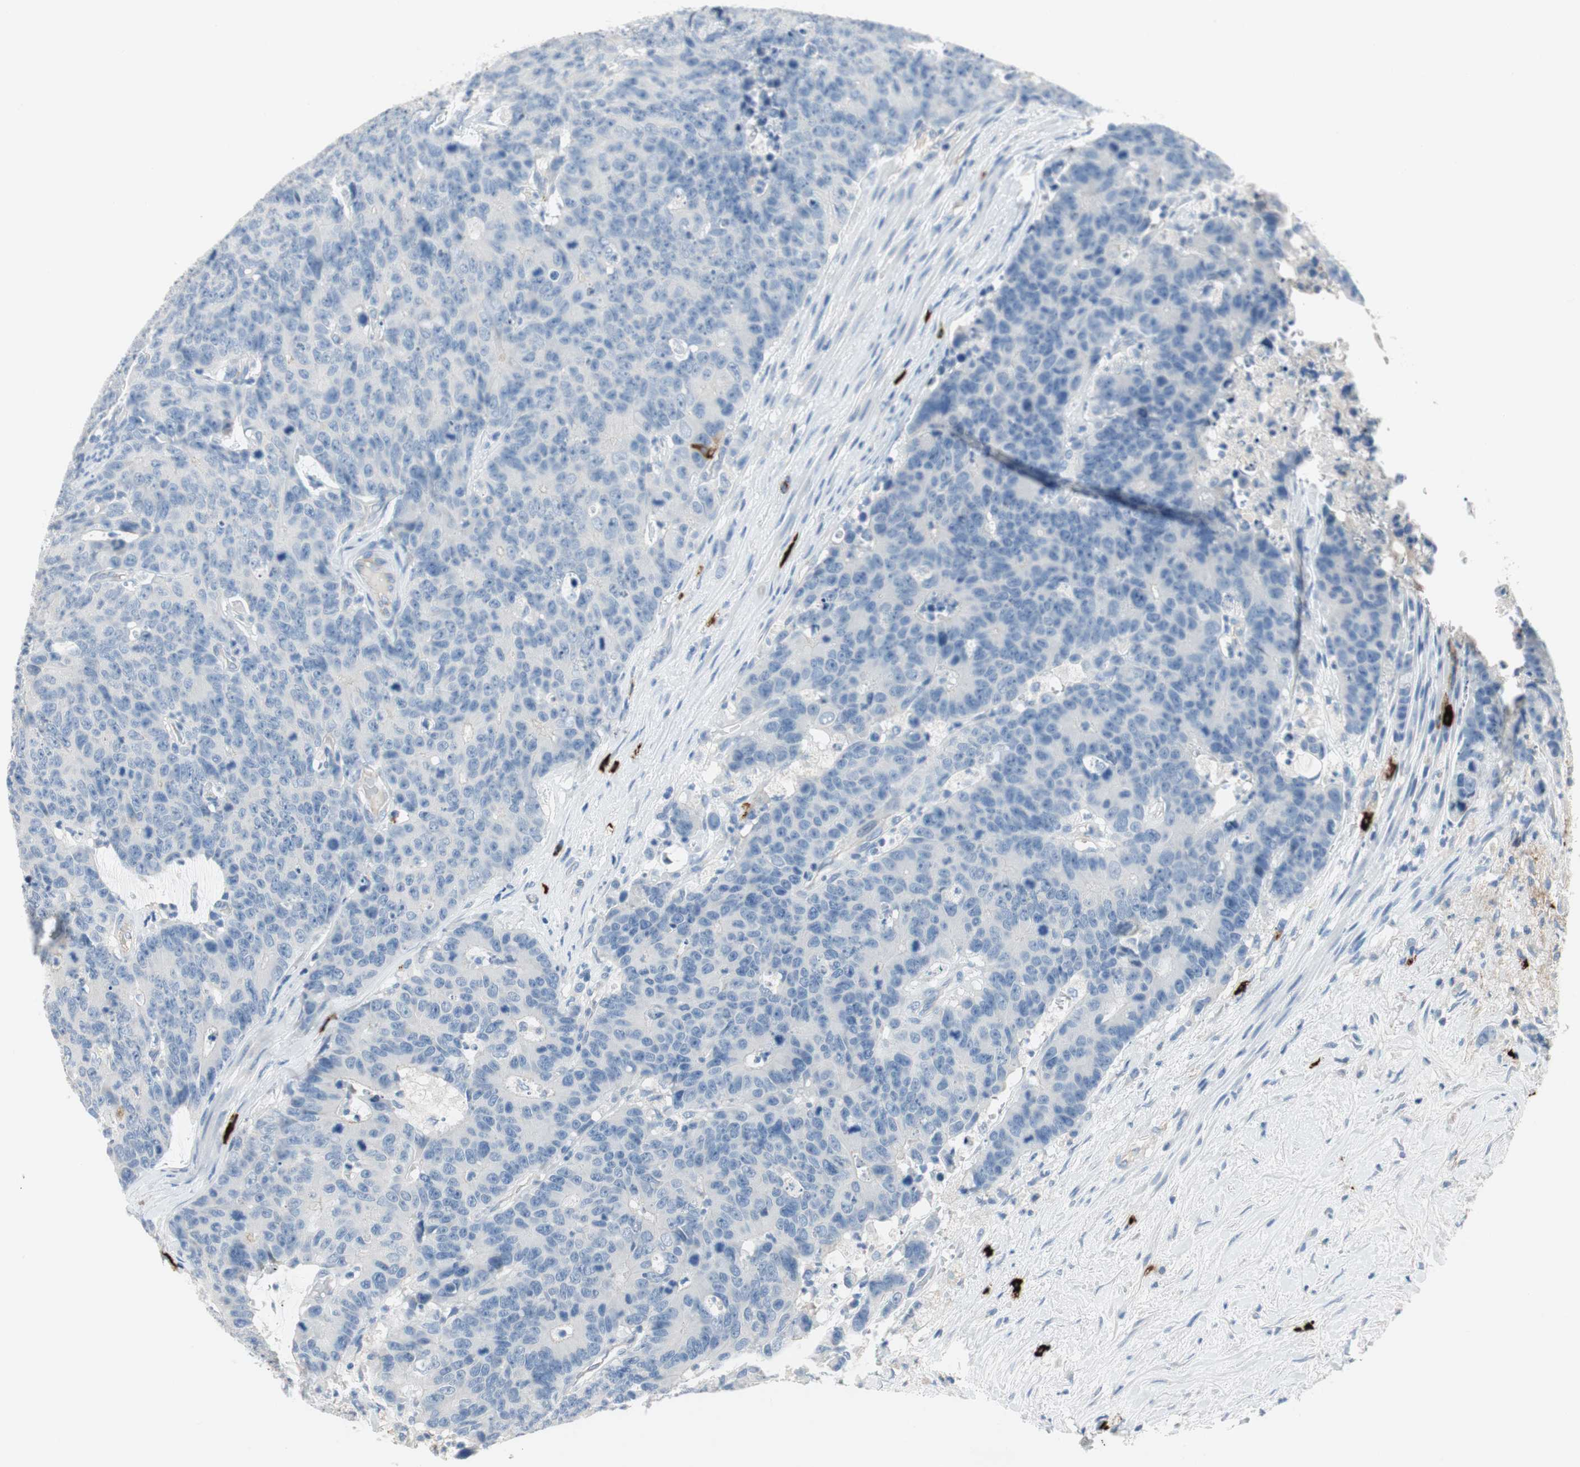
{"staining": {"intensity": "negative", "quantity": "none", "location": "none"}, "tissue": "colorectal cancer", "cell_type": "Tumor cells", "image_type": "cancer", "snomed": [{"axis": "morphology", "description": "Adenocarcinoma, NOS"}, {"axis": "topography", "description": "Colon"}], "caption": "Immunohistochemical staining of human adenocarcinoma (colorectal) exhibits no significant positivity in tumor cells.", "gene": "CPA3", "patient": {"sex": "female", "age": 86}}